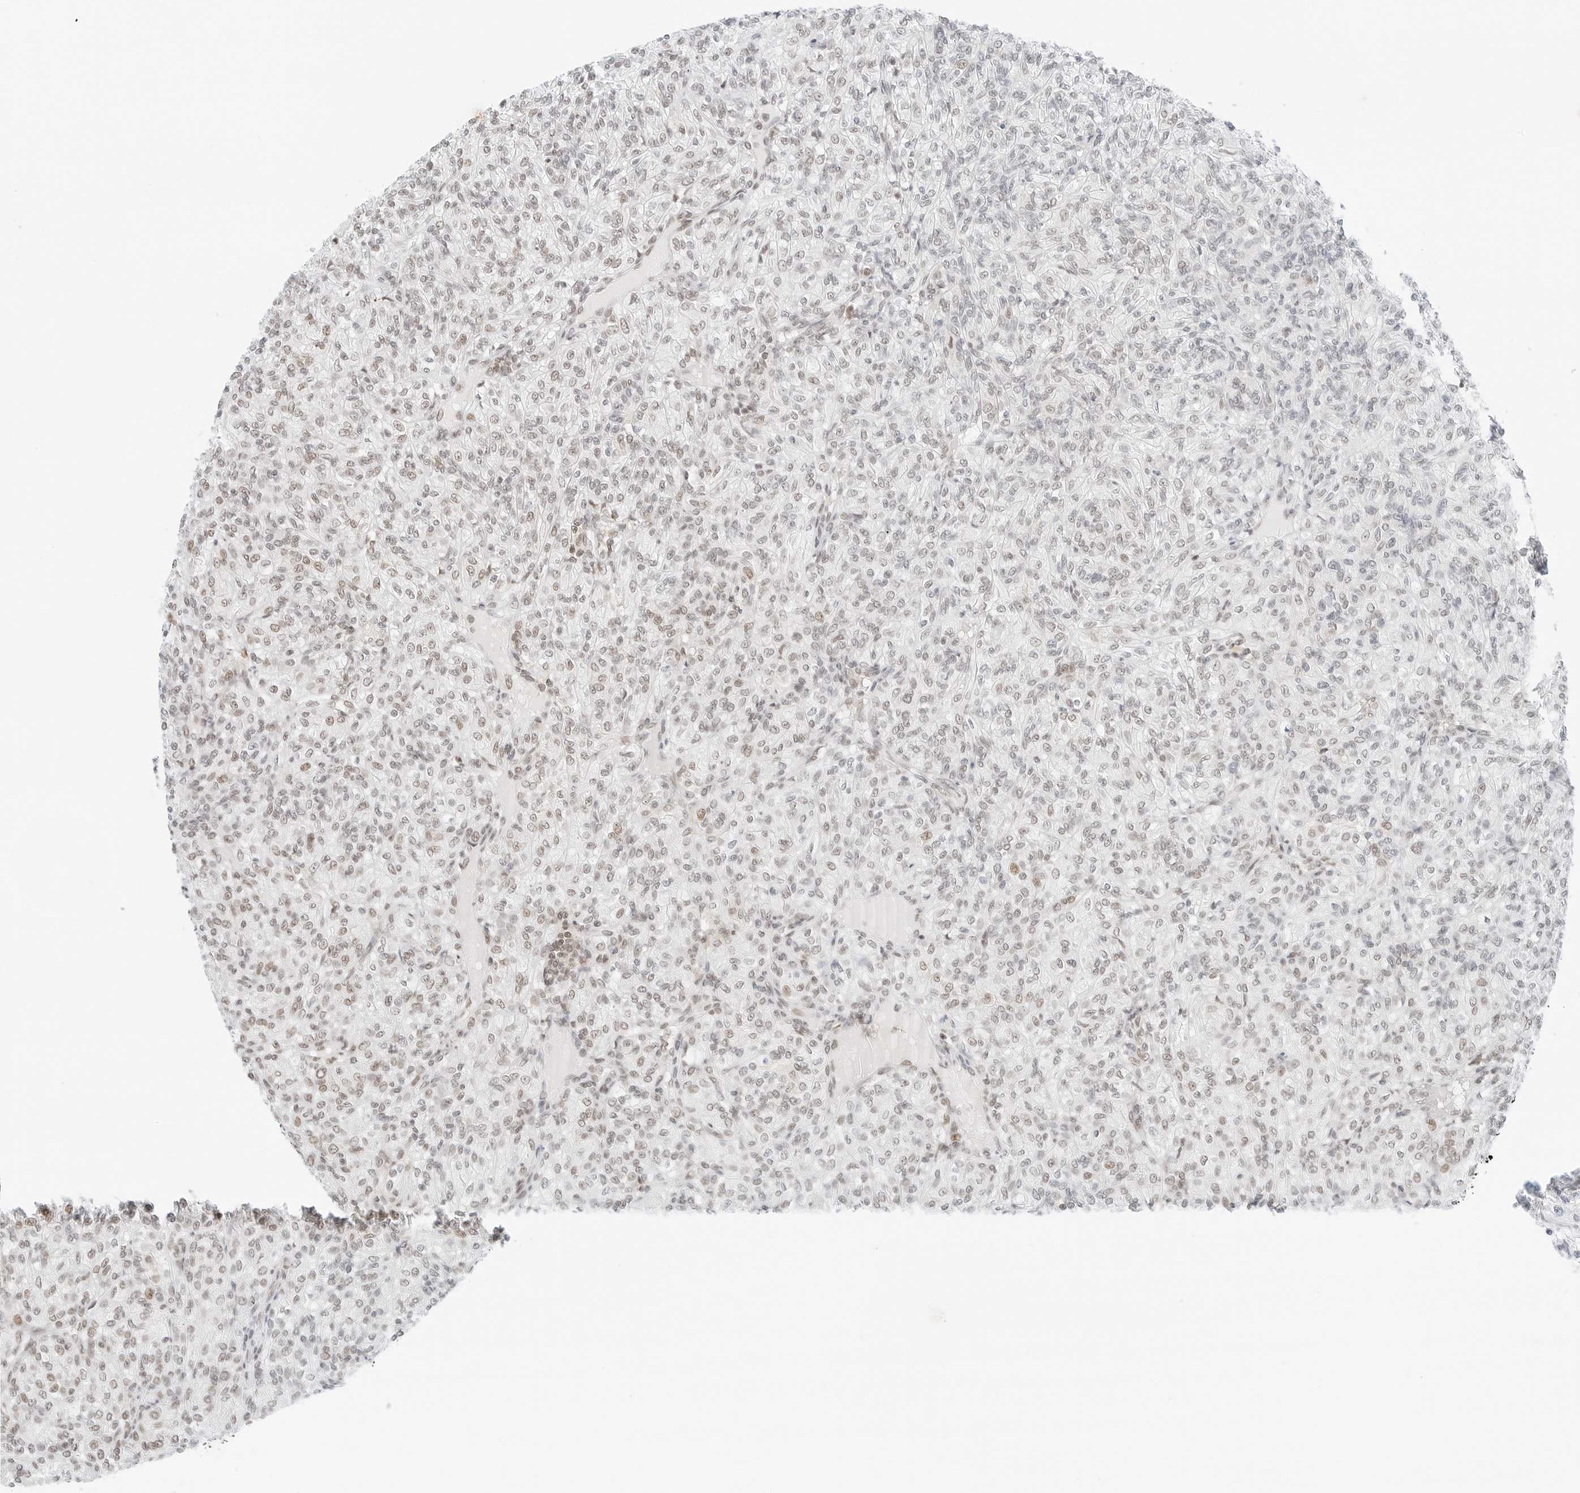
{"staining": {"intensity": "weak", "quantity": "25%-75%", "location": "nuclear"}, "tissue": "renal cancer", "cell_type": "Tumor cells", "image_type": "cancer", "snomed": [{"axis": "morphology", "description": "Adenocarcinoma, NOS"}, {"axis": "topography", "description": "Kidney"}], "caption": "IHC (DAB) staining of human renal cancer exhibits weak nuclear protein positivity in about 25%-75% of tumor cells. Nuclei are stained in blue.", "gene": "CRTC2", "patient": {"sex": "male", "age": 77}}